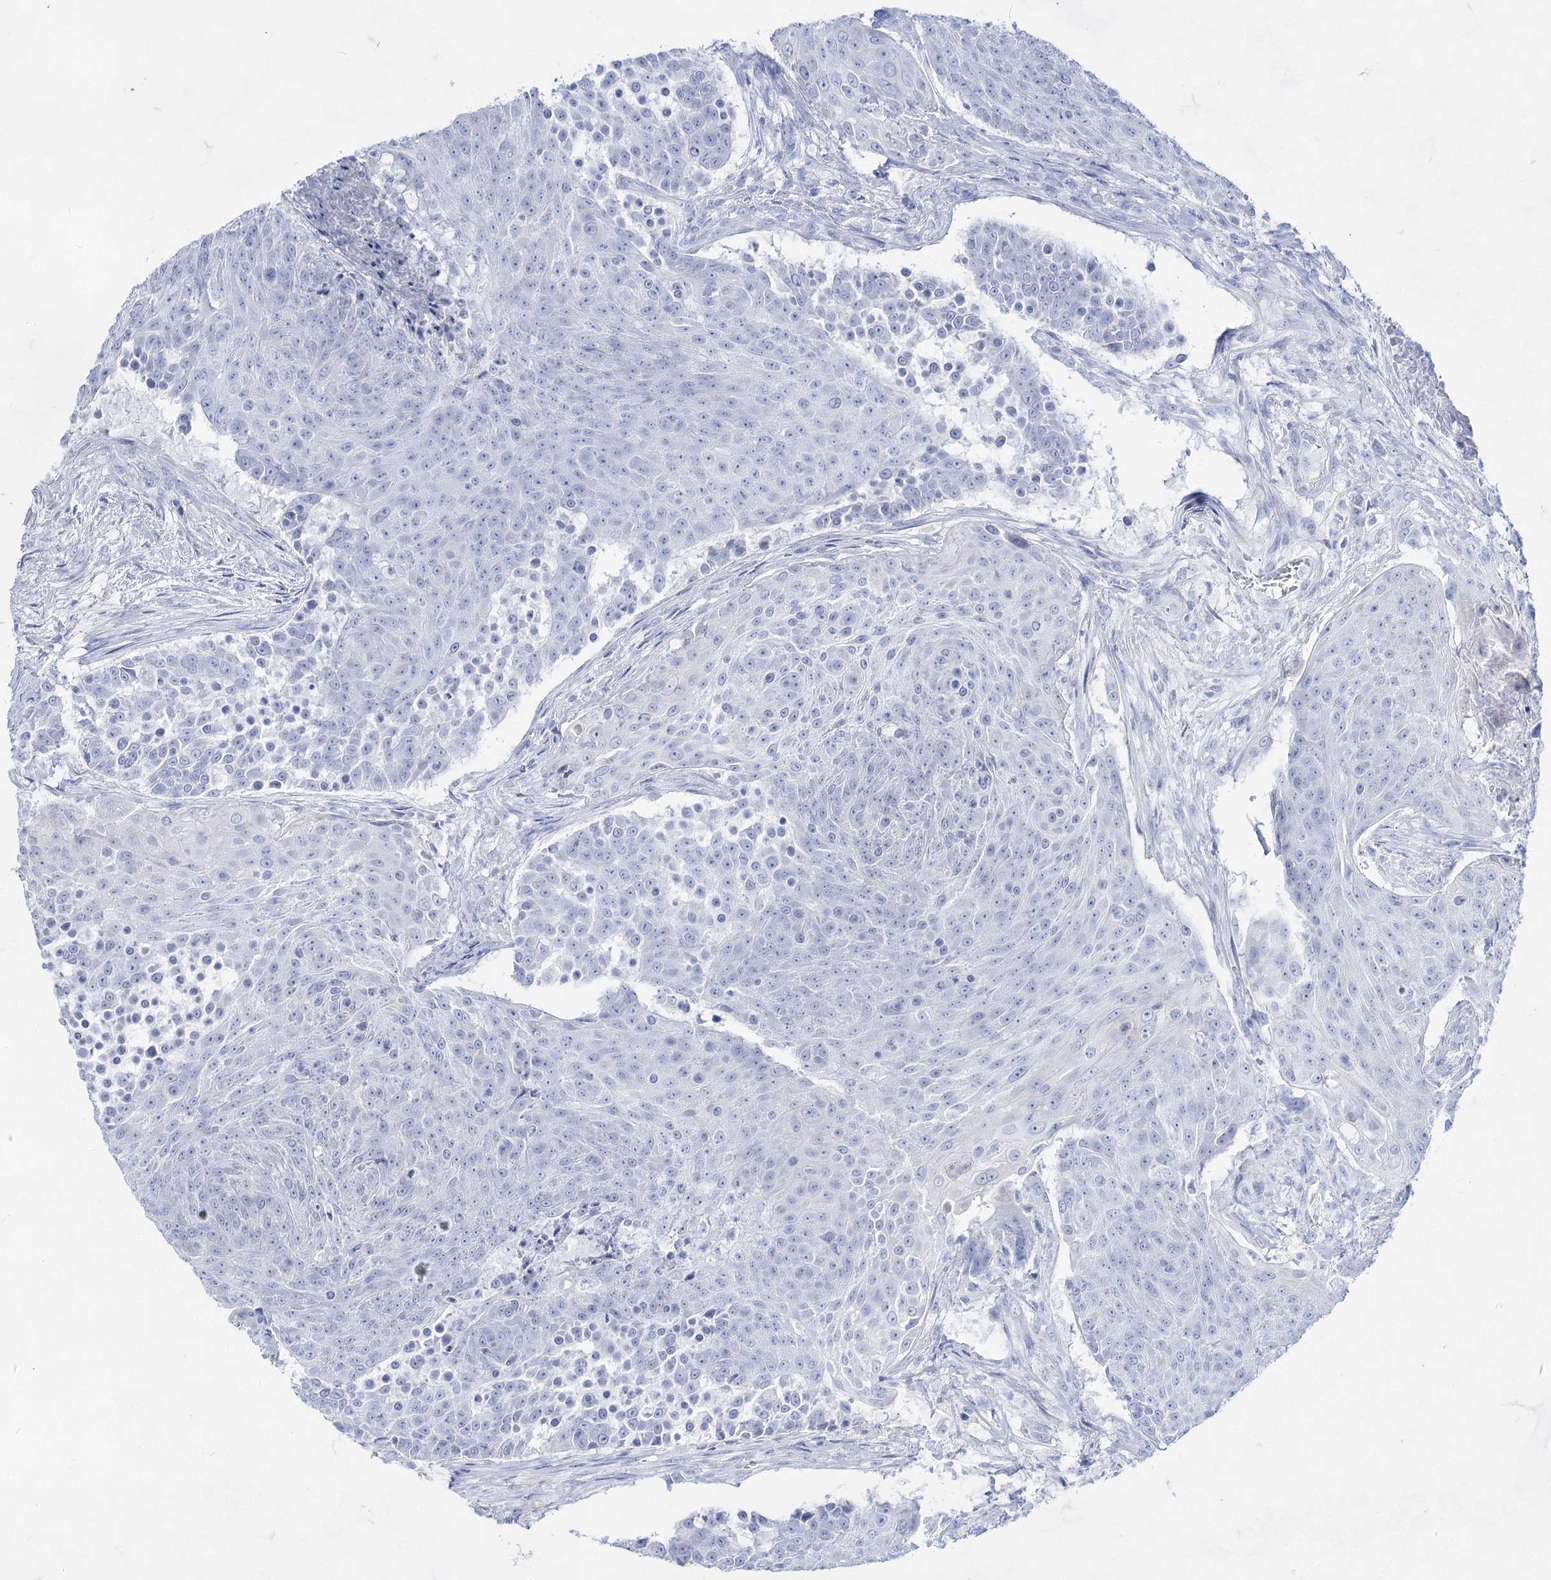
{"staining": {"intensity": "negative", "quantity": "none", "location": "none"}, "tissue": "urothelial cancer", "cell_type": "Tumor cells", "image_type": "cancer", "snomed": [{"axis": "morphology", "description": "Urothelial carcinoma, High grade"}, {"axis": "topography", "description": "Urinary bladder"}], "caption": "Immunohistochemical staining of human urothelial cancer displays no significant staining in tumor cells.", "gene": "ACRV1", "patient": {"sex": "female", "age": 63}}